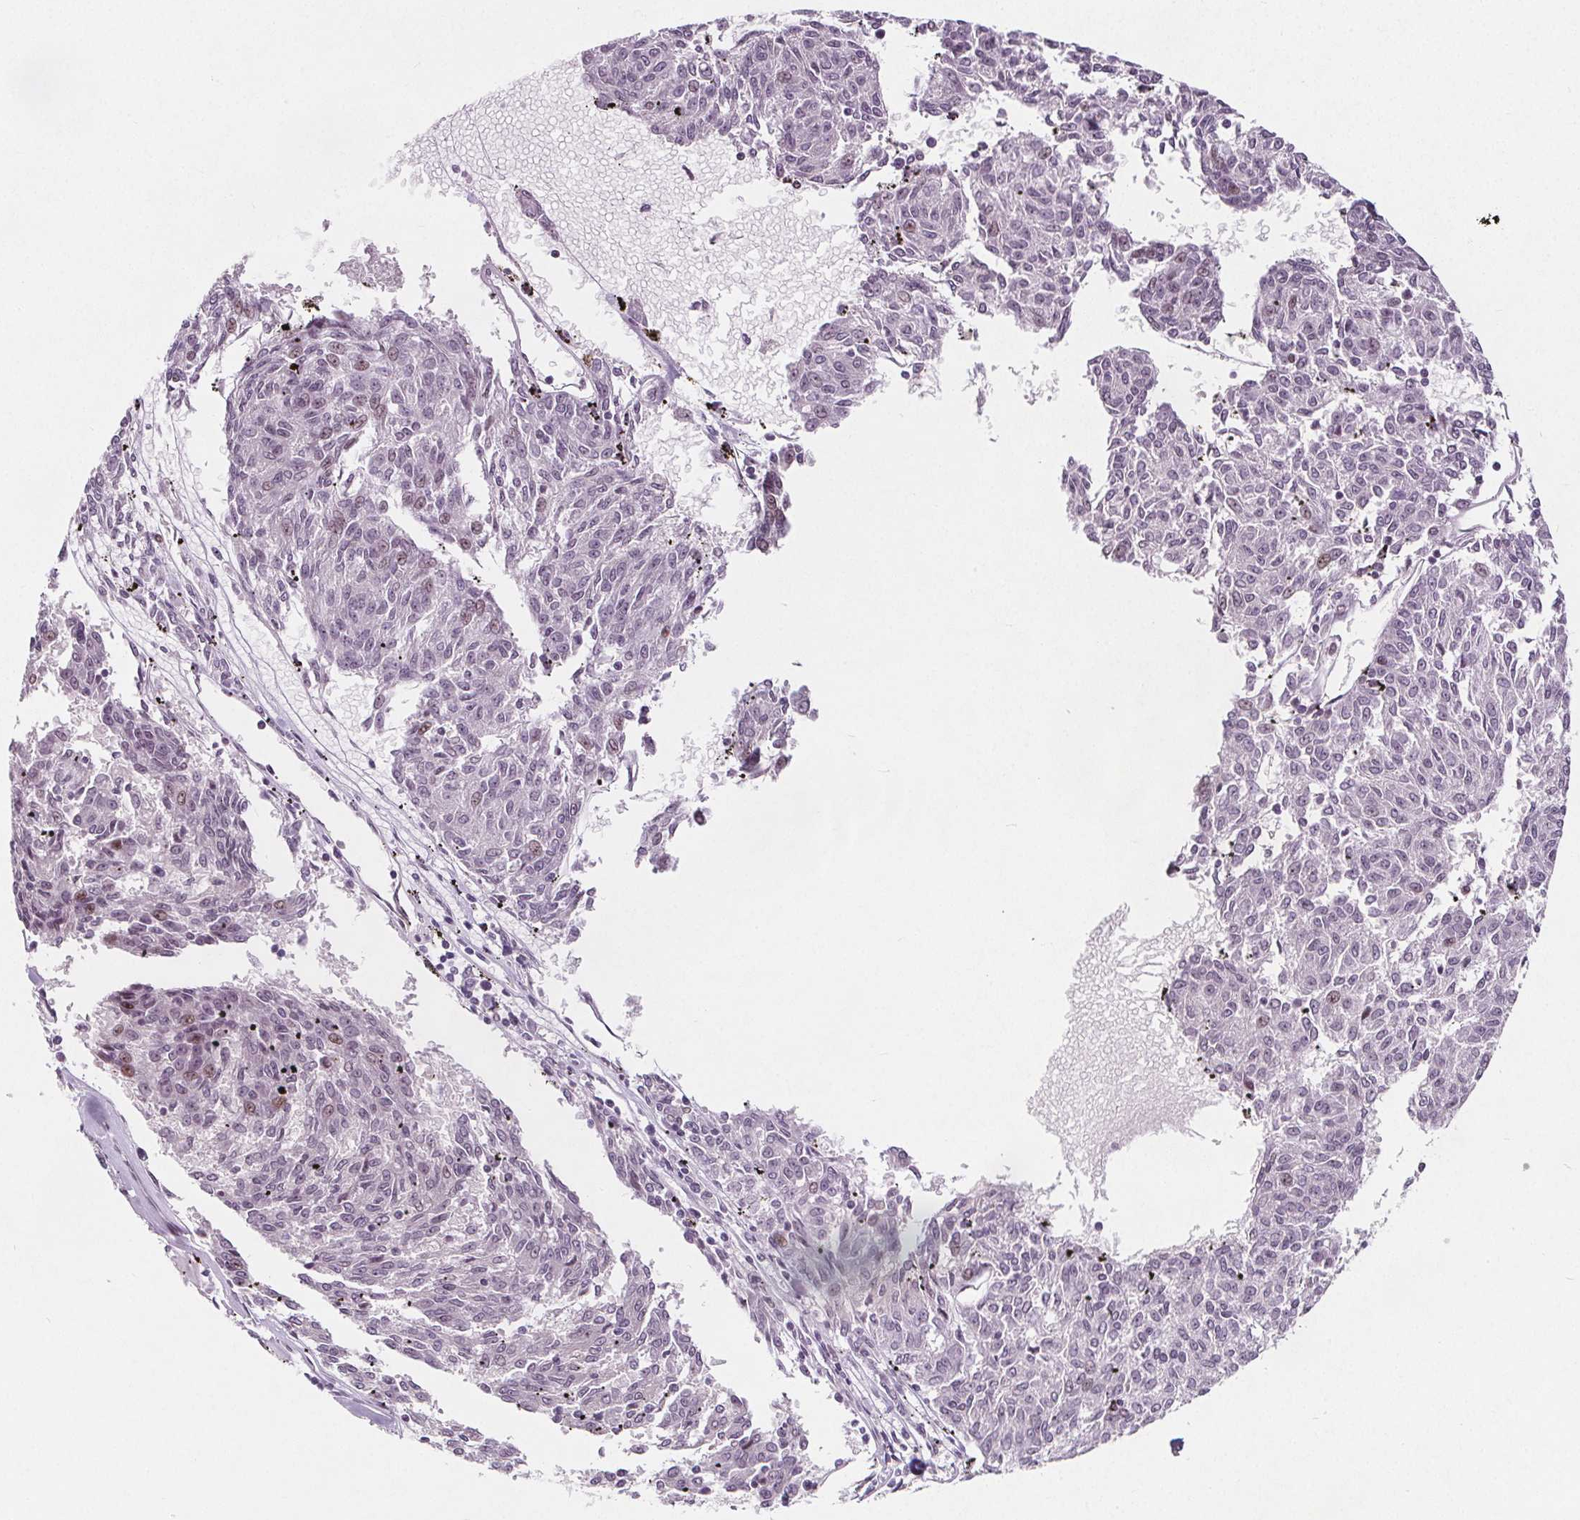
{"staining": {"intensity": "negative", "quantity": "none", "location": "none"}, "tissue": "melanoma", "cell_type": "Tumor cells", "image_type": "cancer", "snomed": [{"axis": "morphology", "description": "Malignant melanoma, NOS"}, {"axis": "topography", "description": "Skin"}], "caption": "Image shows no protein expression in tumor cells of malignant melanoma tissue. (DAB IHC, high magnification).", "gene": "TAF6L", "patient": {"sex": "female", "age": 72}}